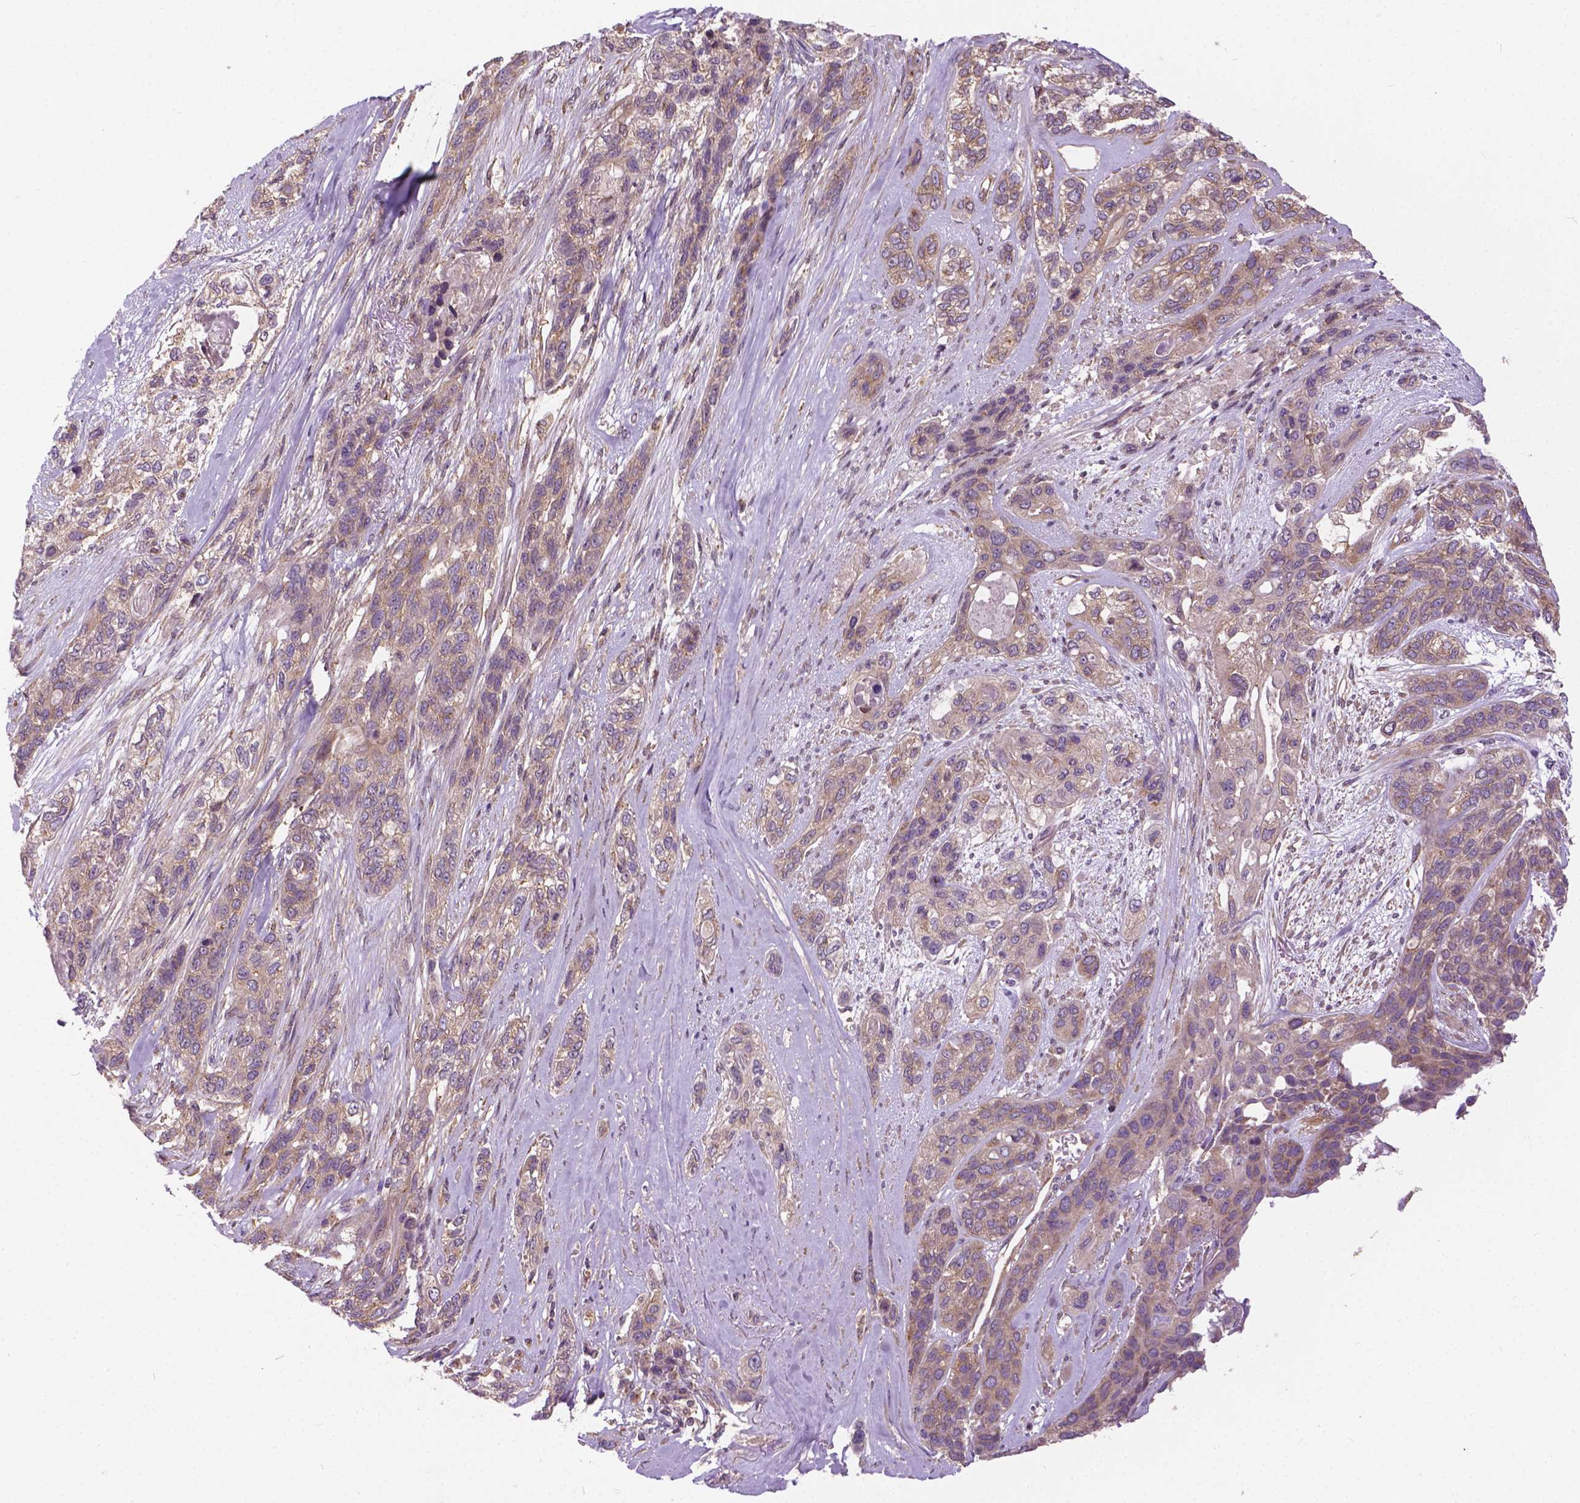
{"staining": {"intensity": "negative", "quantity": "none", "location": "none"}, "tissue": "lung cancer", "cell_type": "Tumor cells", "image_type": "cancer", "snomed": [{"axis": "morphology", "description": "Squamous cell carcinoma, NOS"}, {"axis": "topography", "description": "Lung"}], "caption": "Tumor cells show no significant protein expression in lung squamous cell carcinoma.", "gene": "MZT1", "patient": {"sex": "female", "age": 70}}